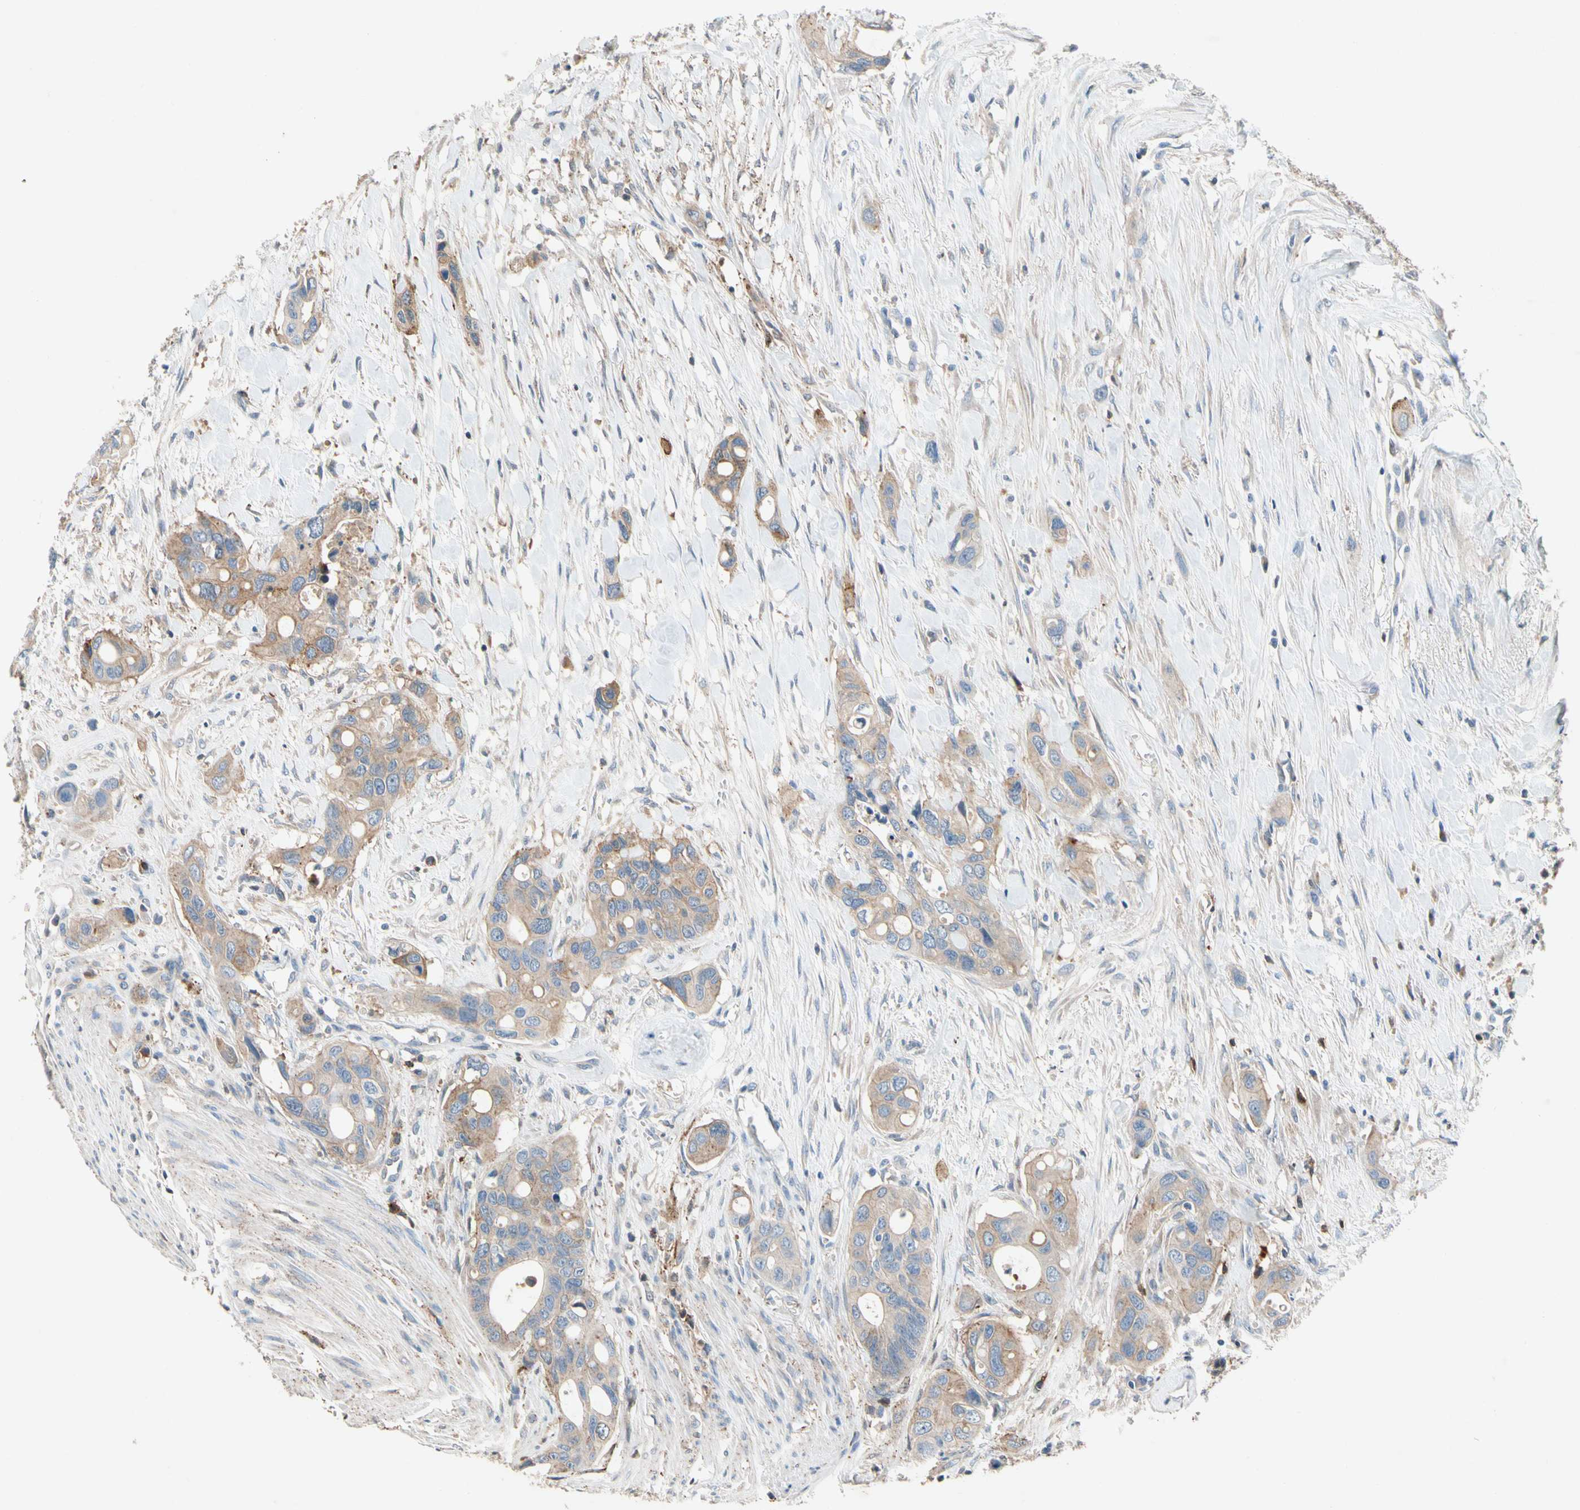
{"staining": {"intensity": "moderate", "quantity": ">75%", "location": "cytoplasmic/membranous"}, "tissue": "colorectal cancer", "cell_type": "Tumor cells", "image_type": "cancer", "snomed": [{"axis": "morphology", "description": "Adenocarcinoma, NOS"}, {"axis": "topography", "description": "Colon"}], "caption": "Immunohistochemistry of human colorectal cancer reveals medium levels of moderate cytoplasmic/membranous staining in approximately >75% of tumor cells. Immunohistochemistry stains the protein of interest in brown and the nuclei are stained blue.", "gene": "NDFIP2", "patient": {"sex": "female", "age": 57}}